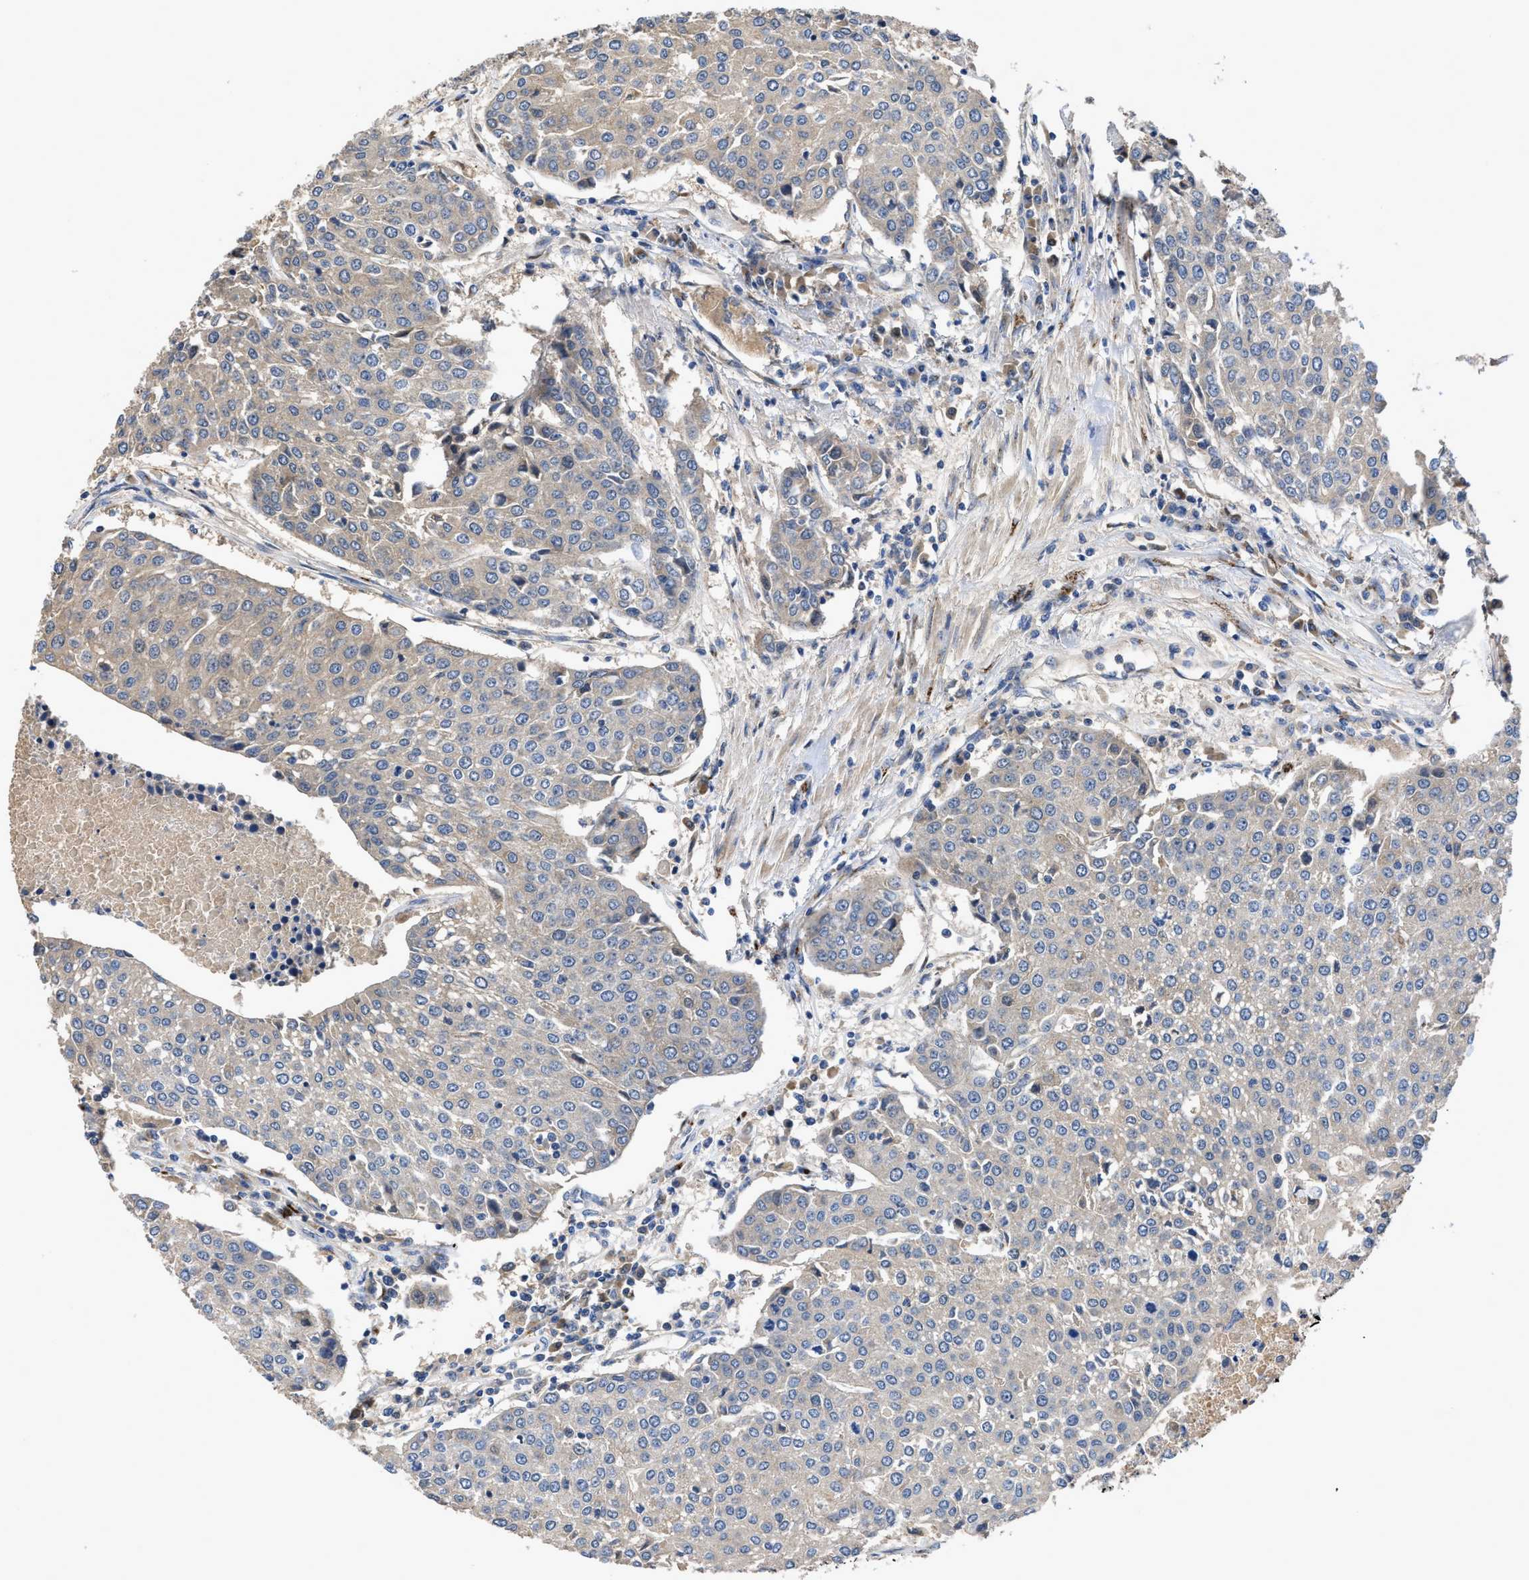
{"staining": {"intensity": "weak", "quantity": "<25%", "location": "cytoplasmic/membranous"}, "tissue": "urothelial cancer", "cell_type": "Tumor cells", "image_type": "cancer", "snomed": [{"axis": "morphology", "description": "Urothelial carcinoma, High grade"}, {"axis": "topography", "description": "Urinary bladder"}], "caption": "The photomicrograph shows no significant expression in tumor cells of urothelial cancer.", "gene": "SIK2", "patient": {"sex": "female", "age": 85}}